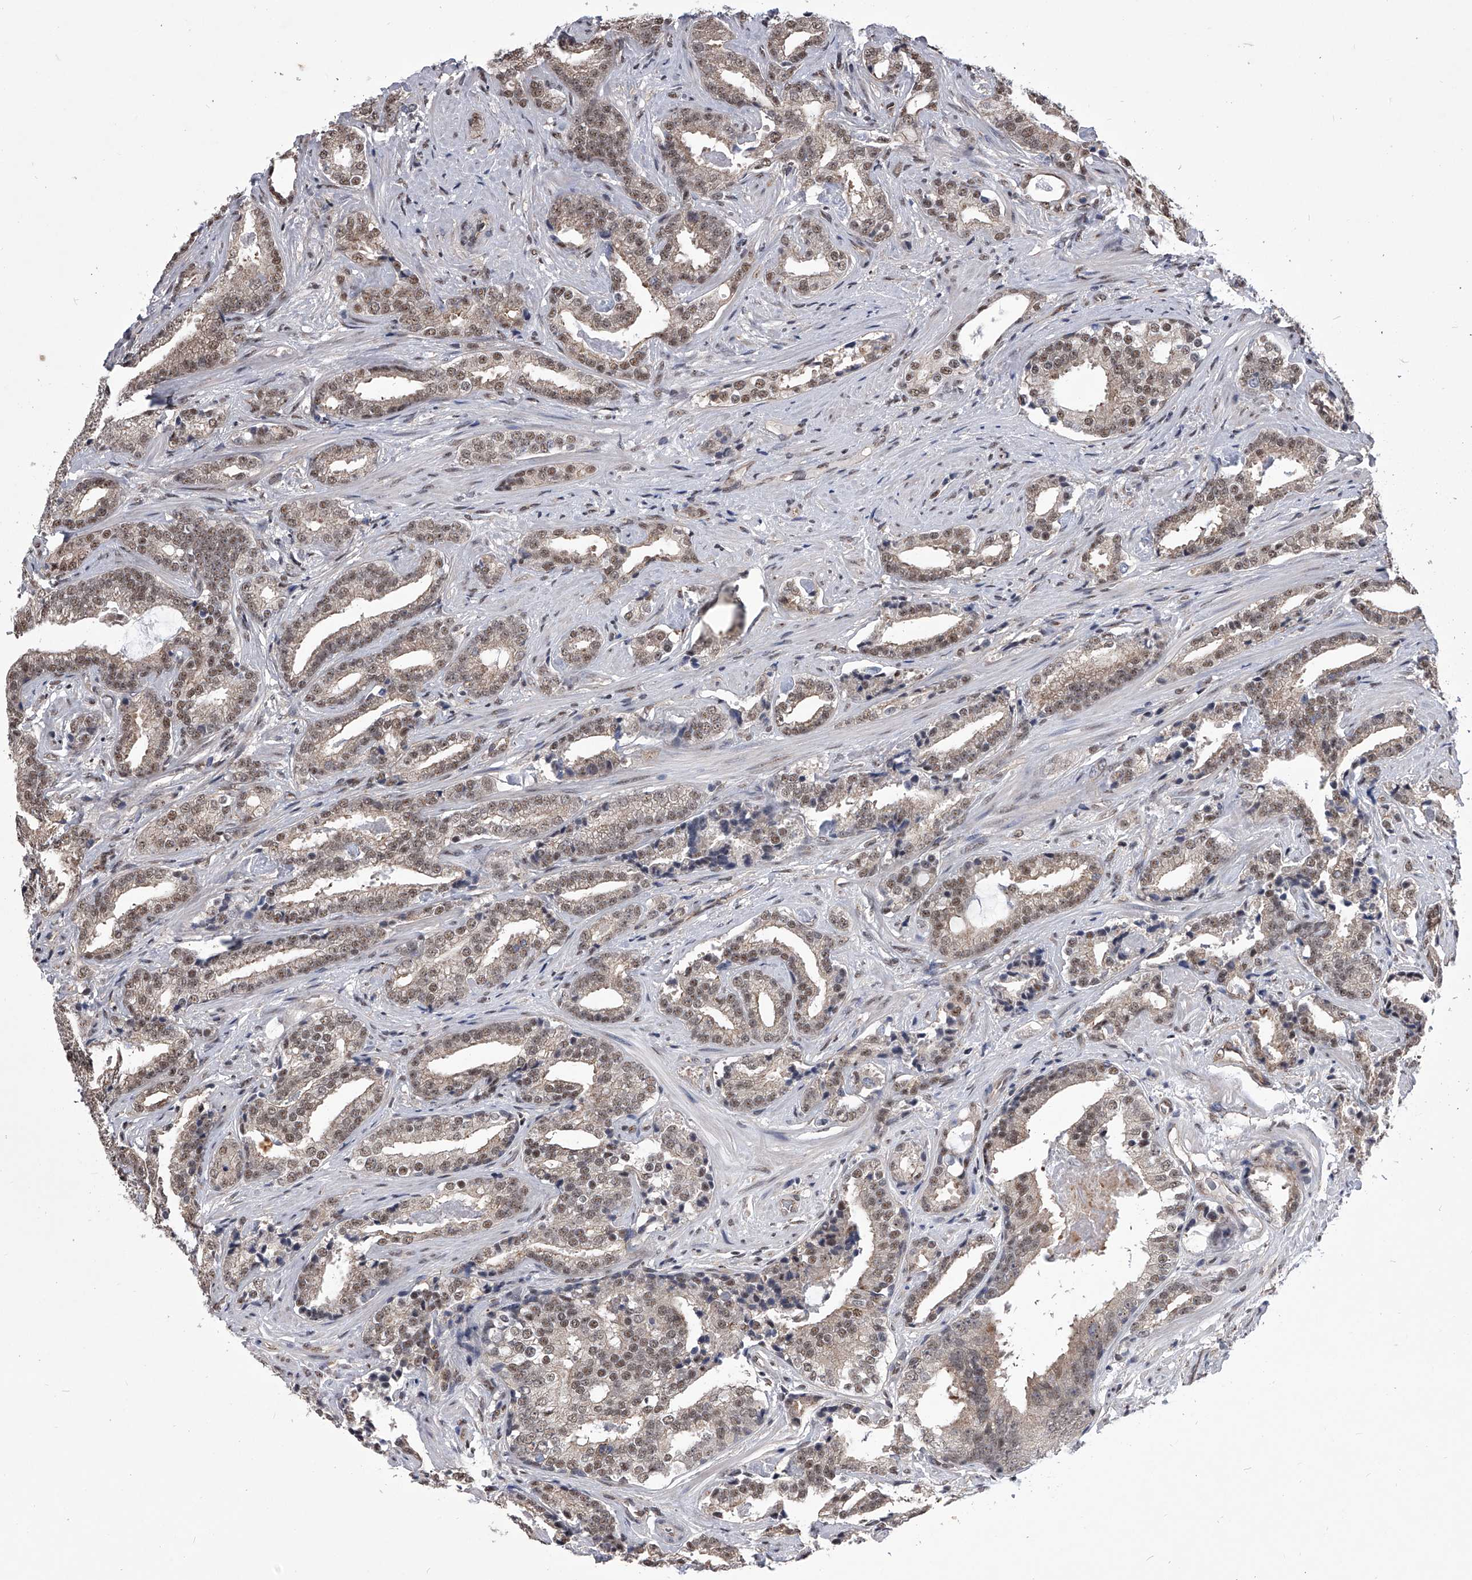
{"staining": {"intensity": "weak", "quantity": ">75%", "location": "cytoplasmic/membranous,nuclear"}, "tissue": "prostate cancer", "cell_type": "Tumor cells", "image_type": "cancer", "snomed": [{"axis": "morphology", "description": "Adenocarcinoma, Low grade"}, {"axis": "topography", "description": "Prostate"}], "caption": "Prostate cancer was stained to show a protein in brown. There is low levels of weak cytoplasmic/membranous and nuclear positivity in about >75% of tumor cells.", "gene": "ZNF76", "patient": {"sex": "male", "age": 67}}